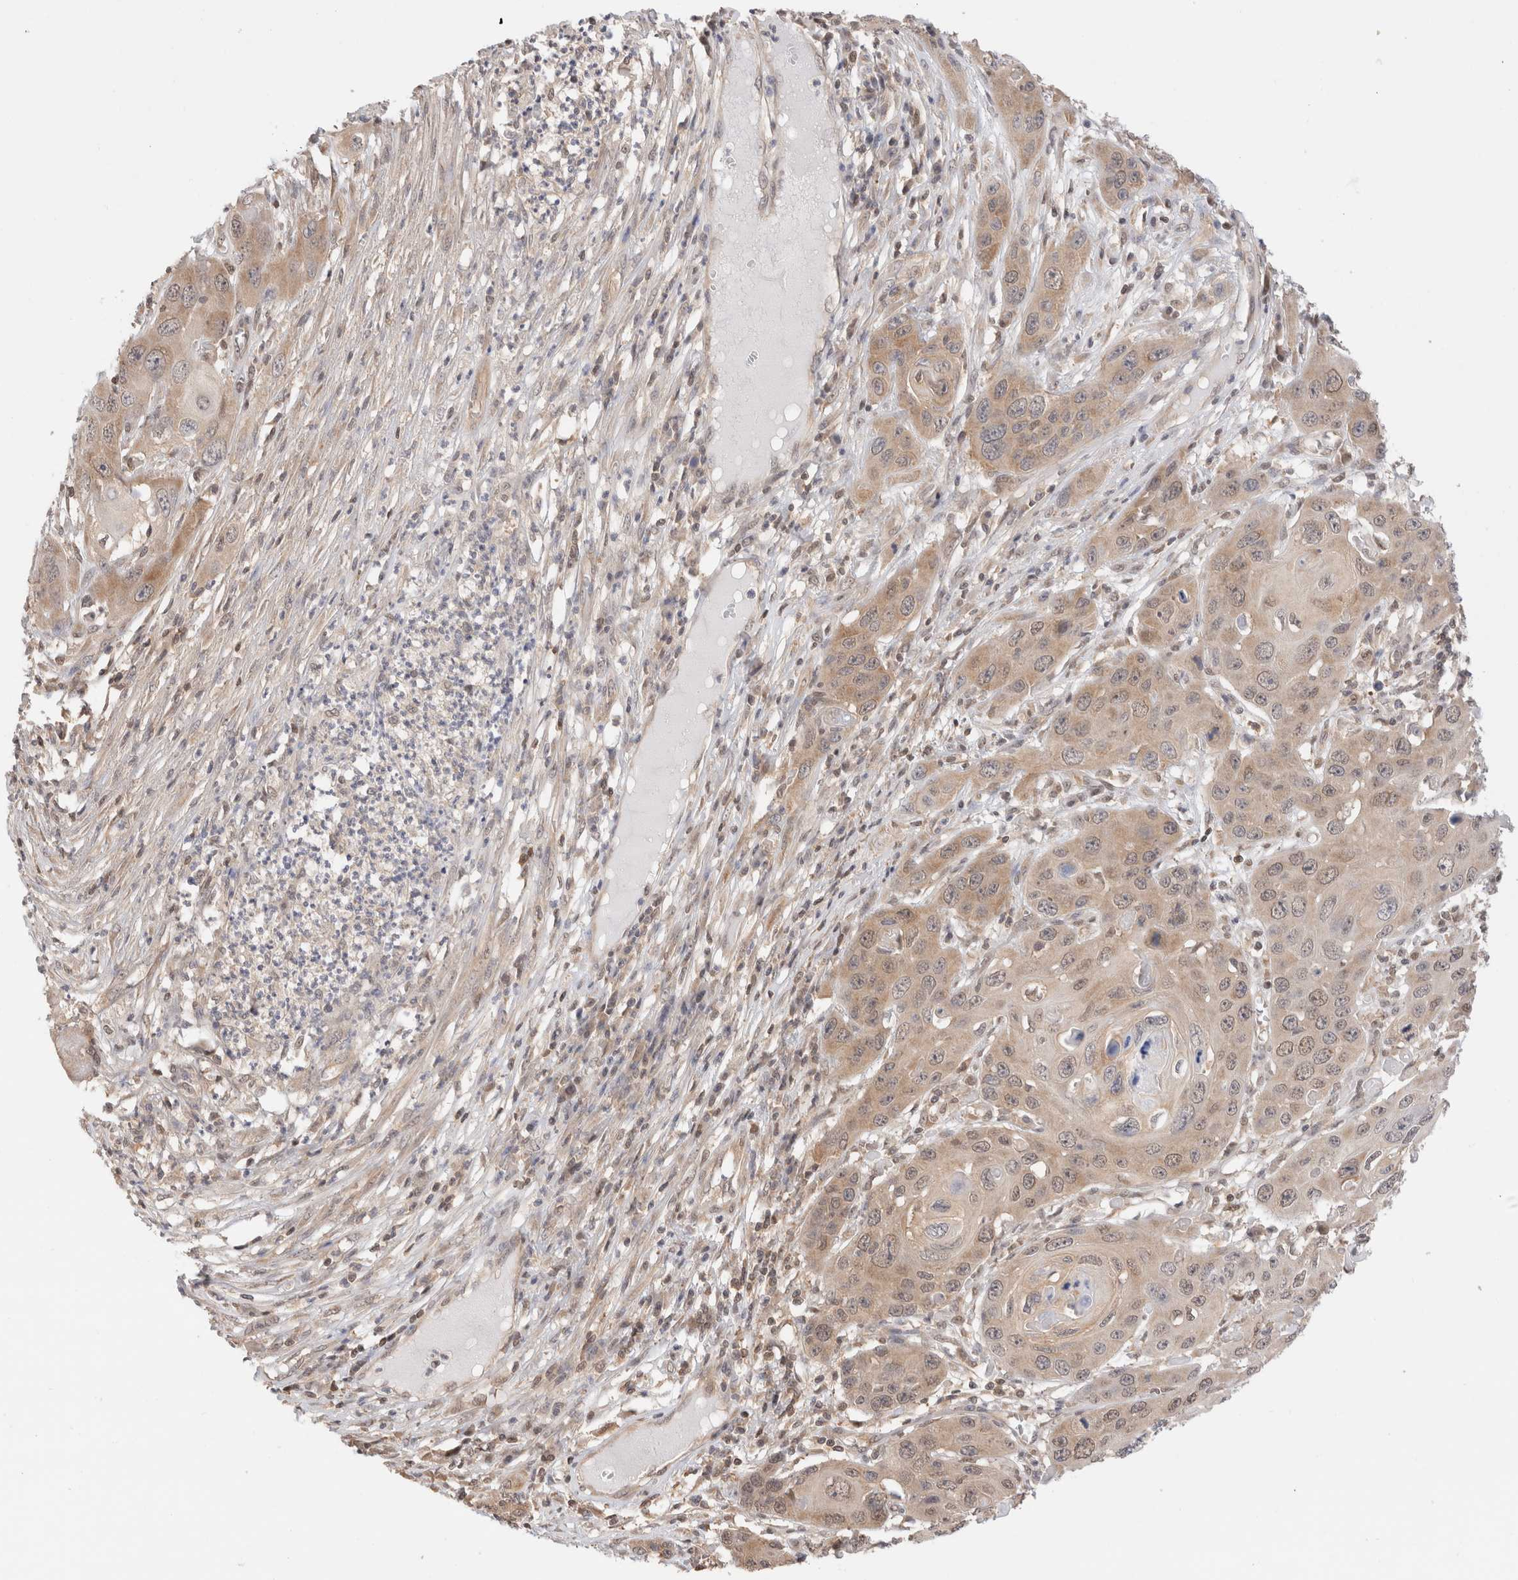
{"staining": {"intensity": "weak", "quantity": ">75%", "location": "cytoplasmic/membranous,nuclear"}, "tissue": "skin cancer", "cell_type": "Tumor cells", "image_type": "cancer", "snomed": [{"axis": "morphology", "description": "Squamous cell carcinoma, NOS"}, {"axis": "topography", "description": "Skin"}], "caption": "Tumor cells reveal low levels of weak cytoplasmic/membranous and nuclear positivity in about >75% of cells in human skin cancer (squamous cell carcinoma).", "gene": "C17orf97", "patient": {"sex": "male", "age": 55}}